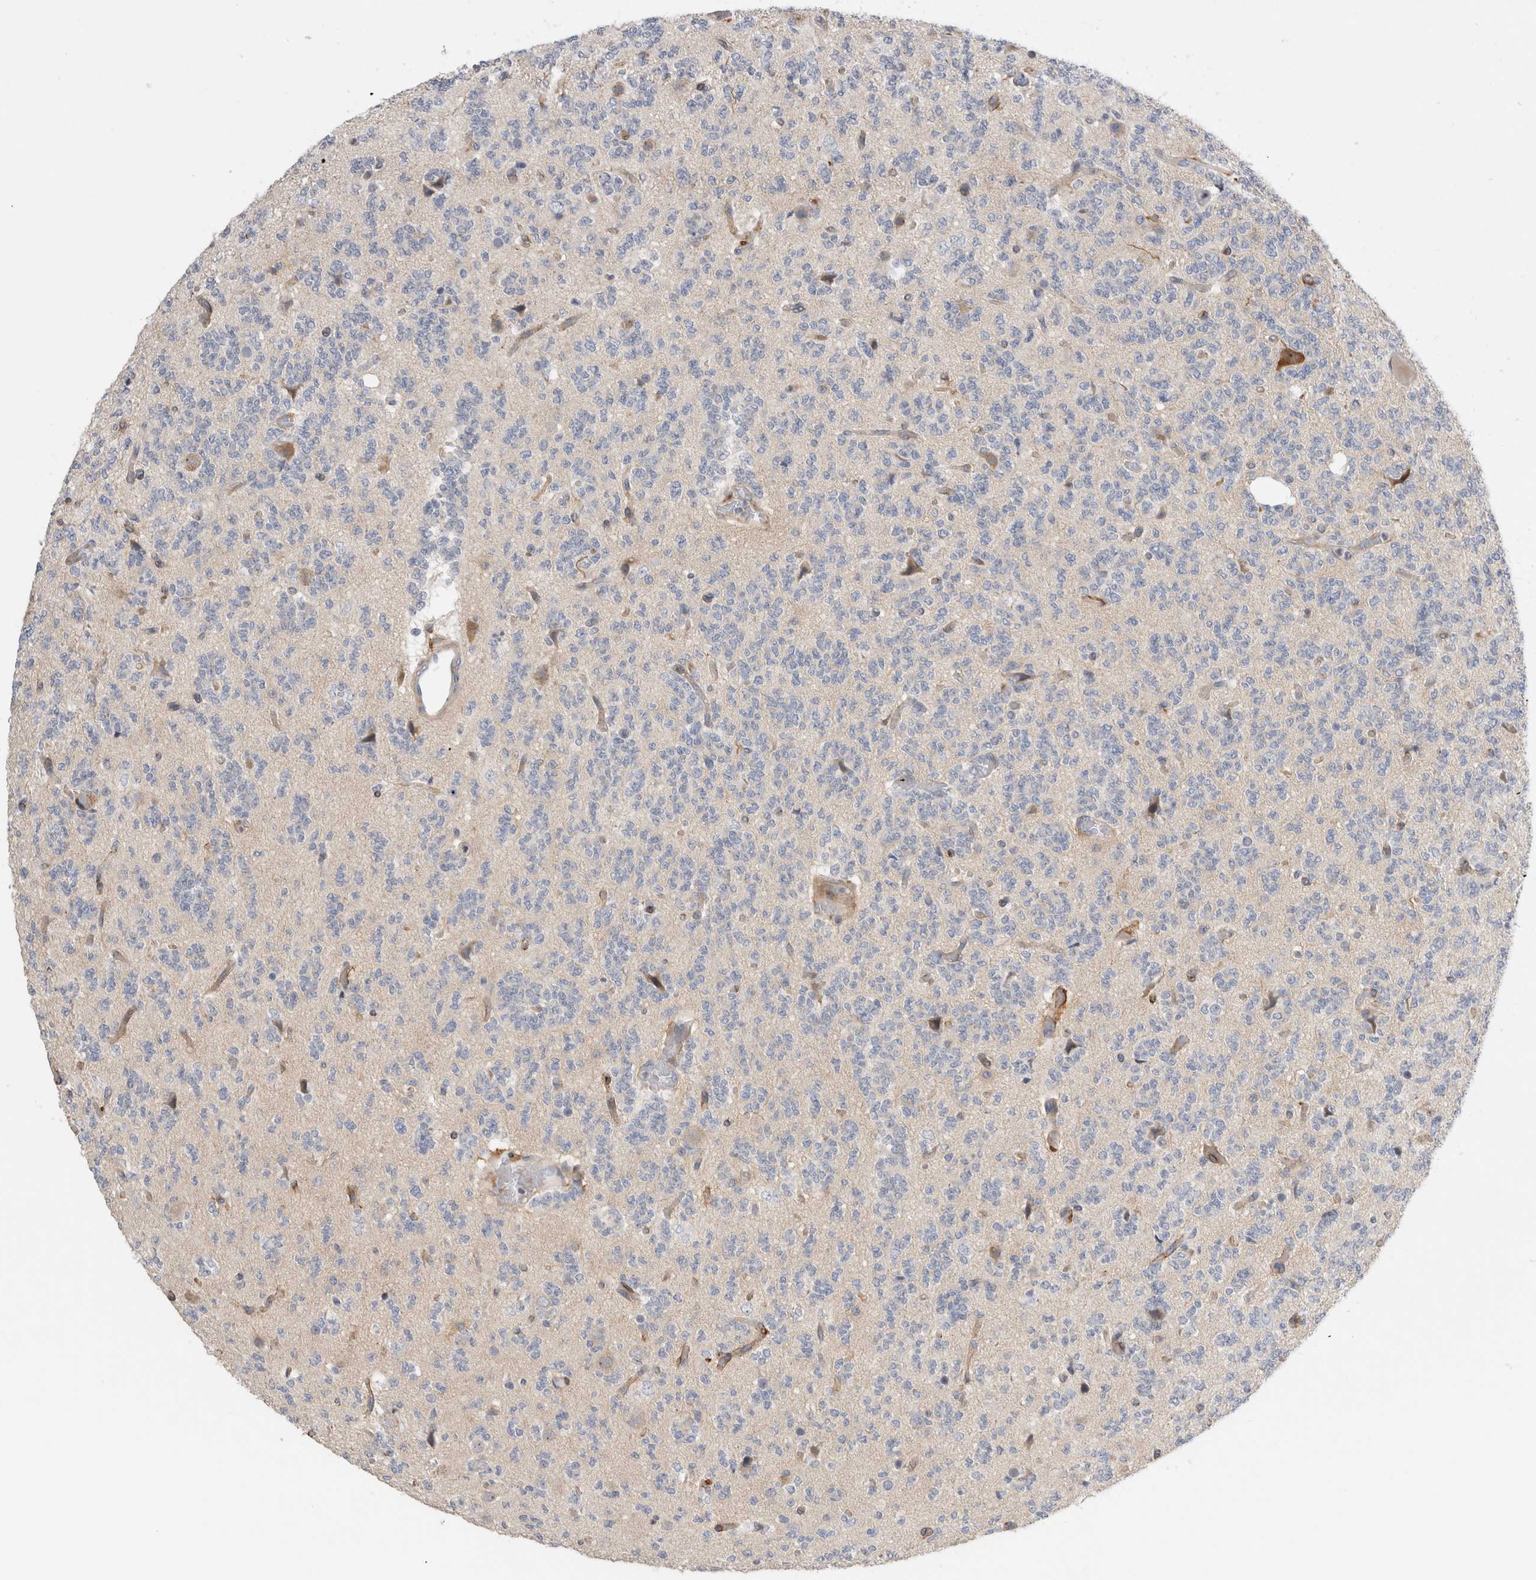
{"staining": {"intensity": "negative", "quantity": "none", "location": "none"}, "tissue": "glioma", "cell_type": "Tumor cells", "image_type": "cancer", "snomed": [{"axis": "morphology", "description": "Glioma, malignant, Low grade"}, {"axis": "topography", "description": "Brain"}], "caption": "Human glioma stained for a protein using IHC shows no expression in tumor cells.", "gene": "SLC20A2", "patient": {"sex": "male", "age": 38}}